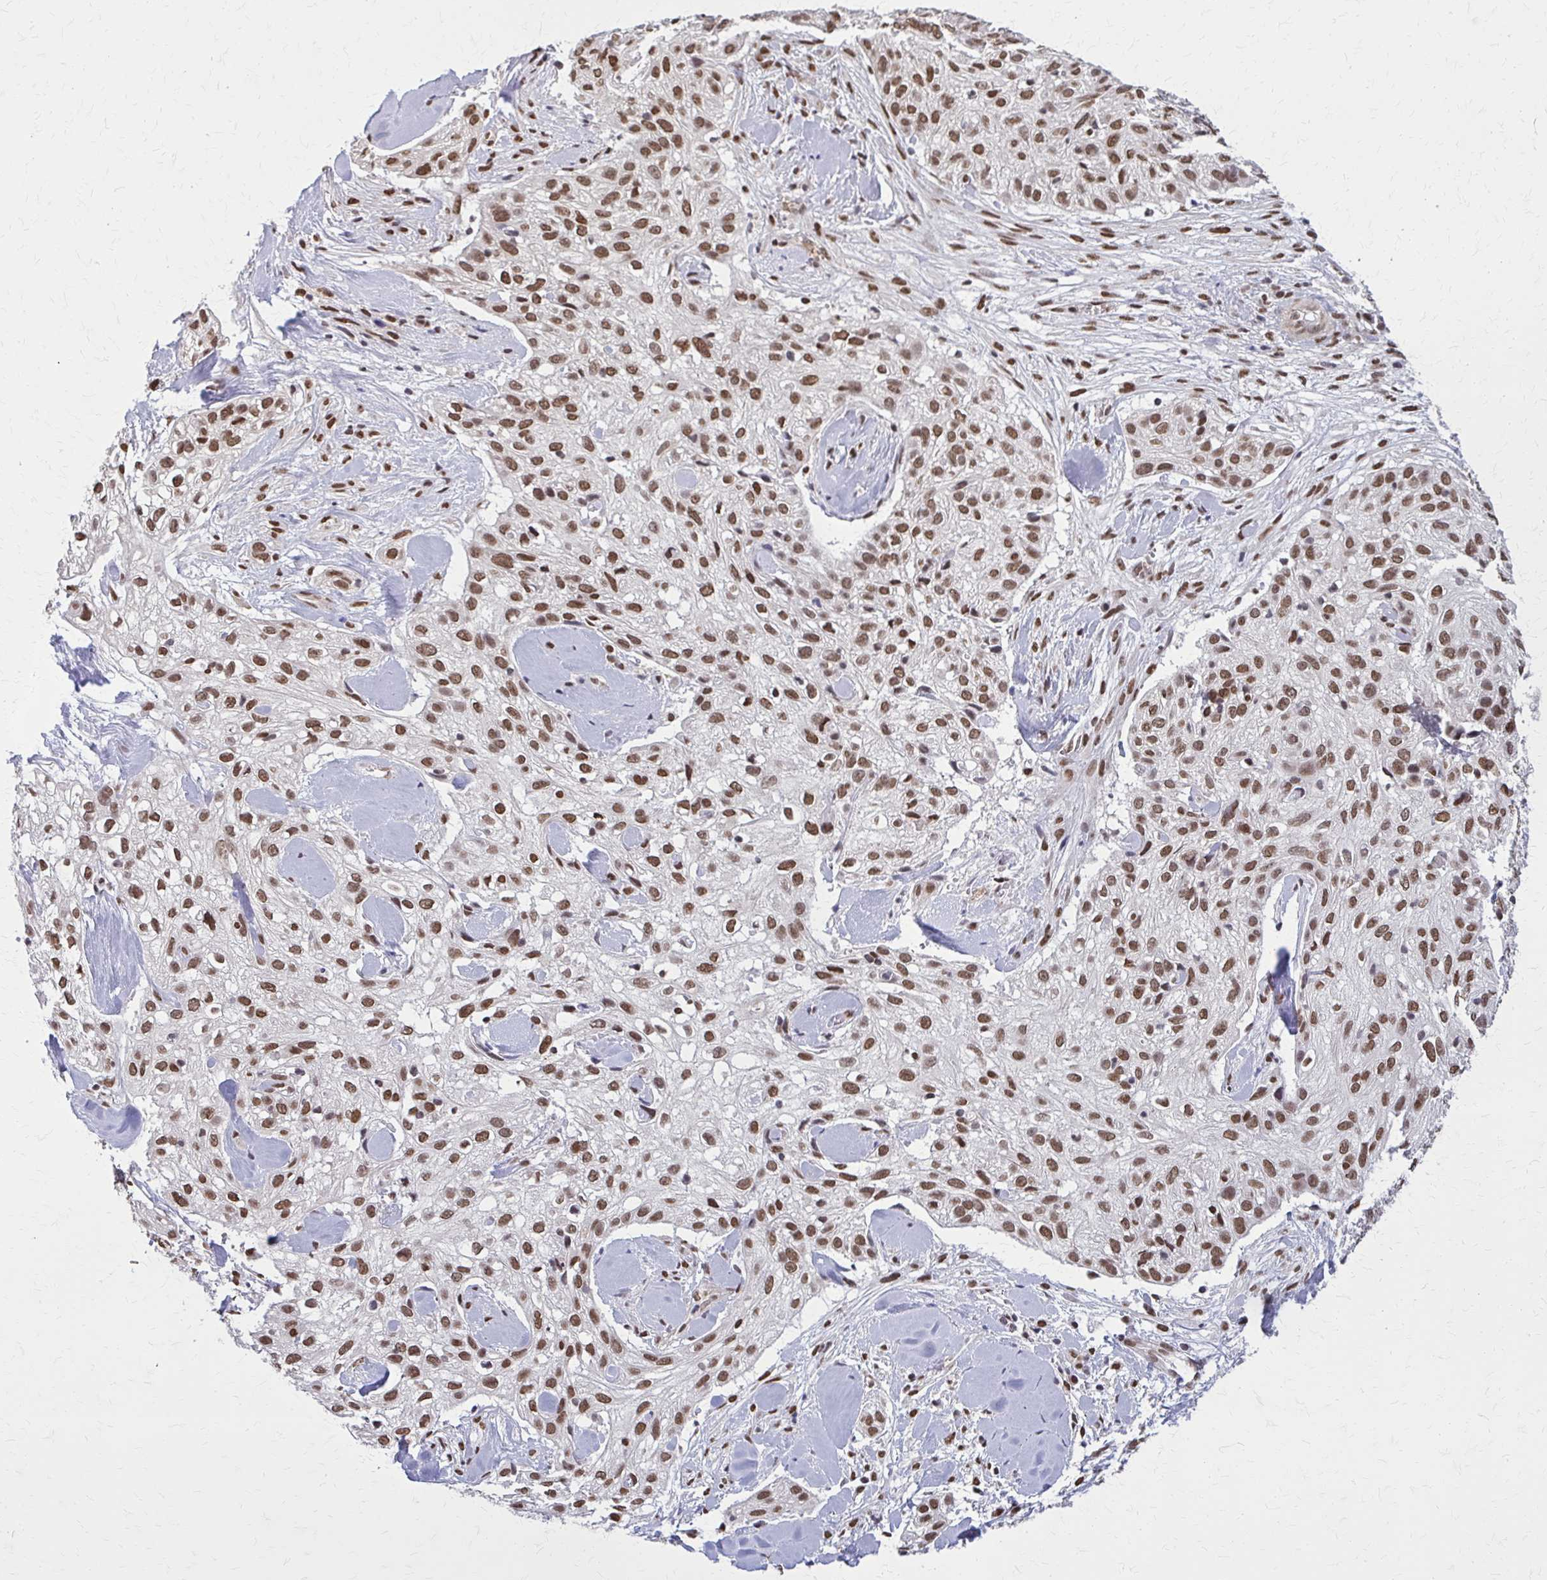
{"staining": {"intensity": "moderate", "quantity": ">75%", "location": "nuclear"}, "tissue": "skin cancer", "cell_type": "Tumor cells", "image_type": "cancer", "snomed": [{"axis": "morphology", "description": "Squamous cell carcinoma, NOS"}, {"axis": "topography", "description": "Skin"}], "caption": "DAB (3,3'-diaminobenzidine) immunohistochemical staining of skin squamous cell carcinoma demonstrates moderate nuclear protein expression in about >75% of tumor cells.", "gene": "TTF1", "patient": {"sex": "male", "age": 82}}